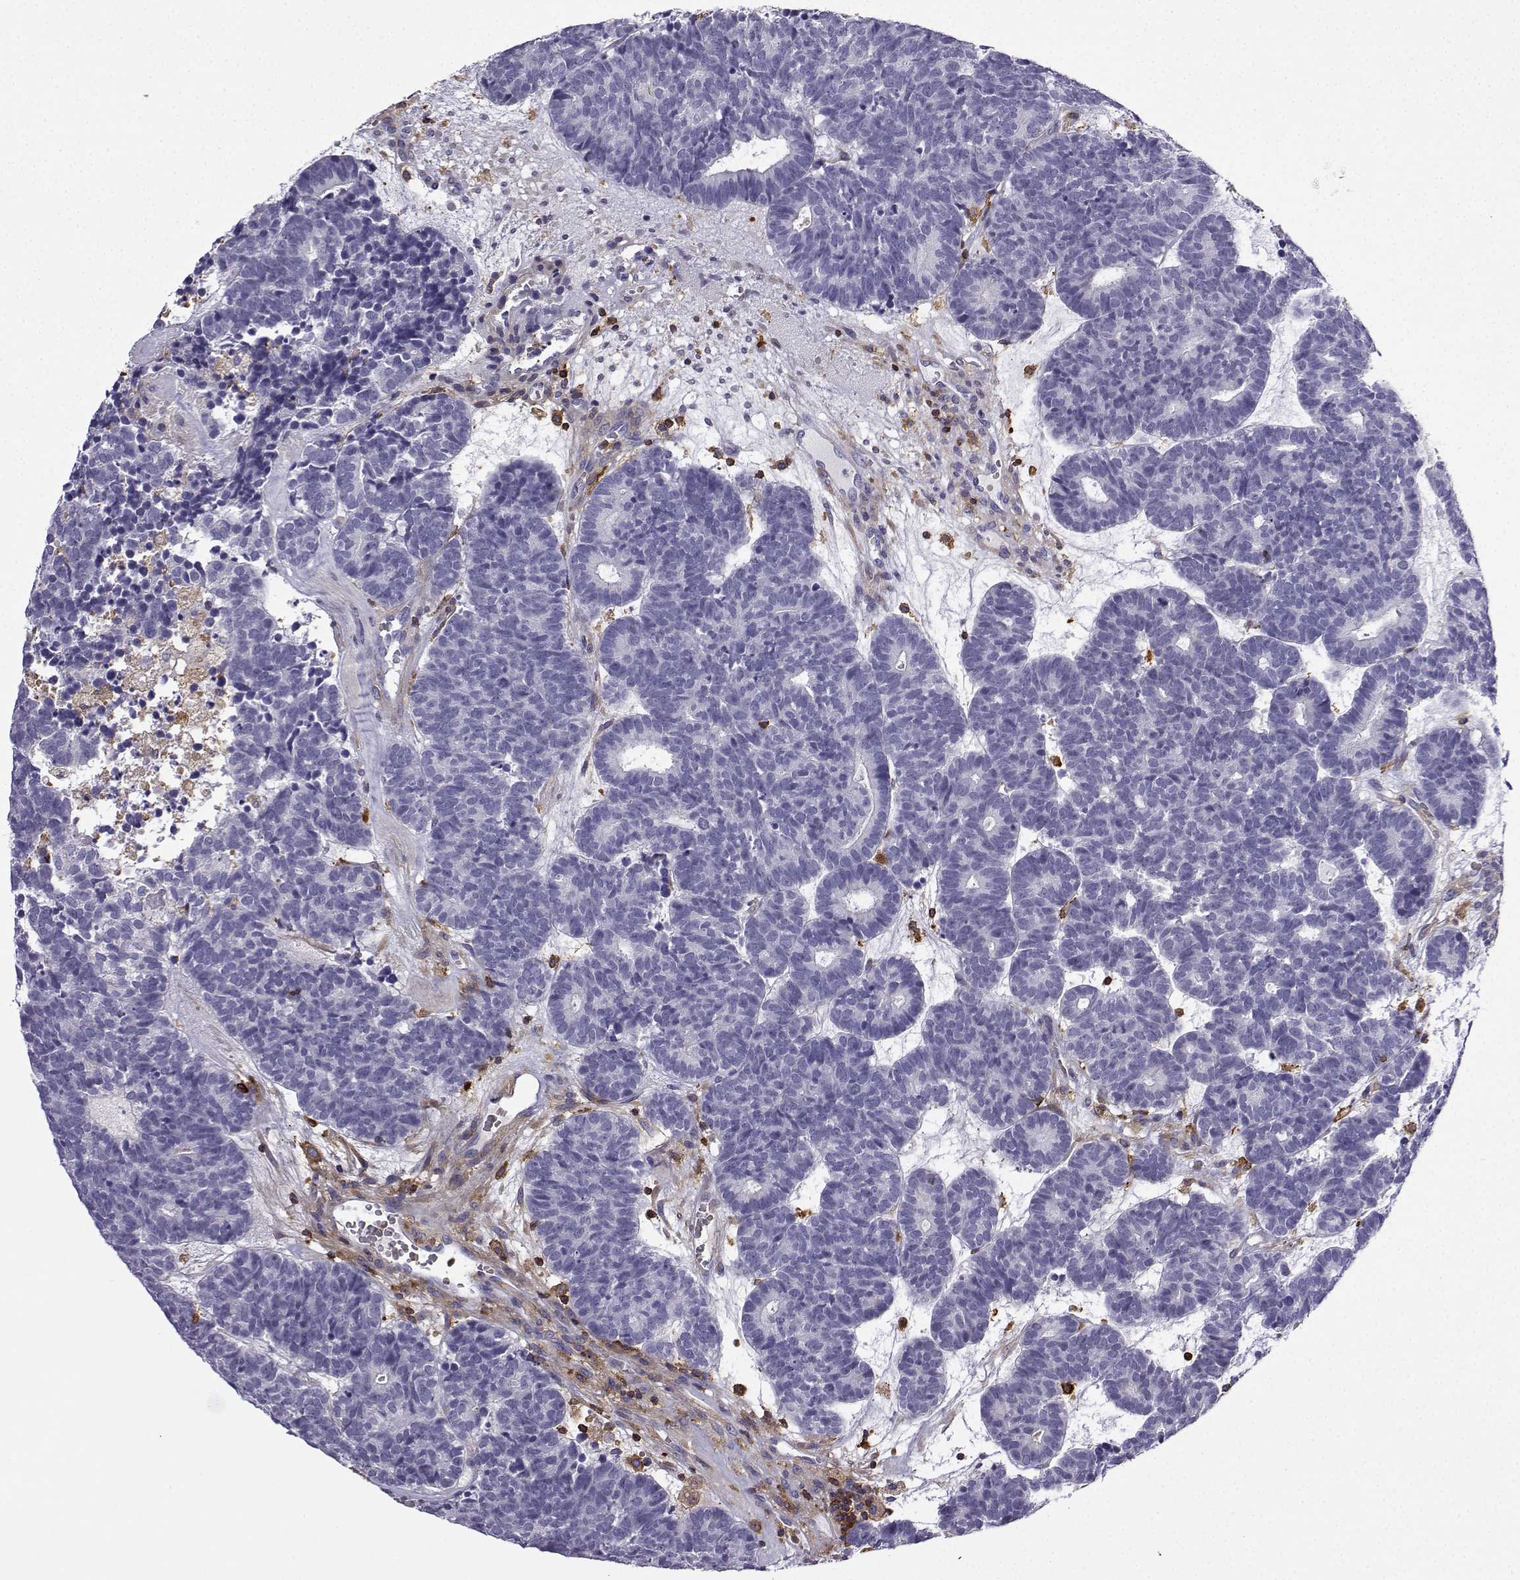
{"staining": {"intensity": "negative", "quantity": "none", "location": "none"}, "tissue": "head and neck cancer", "cell_type": "Tumor cells", "image_type": "cancer", "snomed": [{"axis": "morphology", "description": "Adenocarcinoma, NOS"}, {"axis": "topography", "description": "Head-Neck"}], "caption": "Tumor cells show no significant positivity in head and neck adenocarcinoma.", "gene": "DOCK10", "patient": {"sex": "female", "age": 81}}